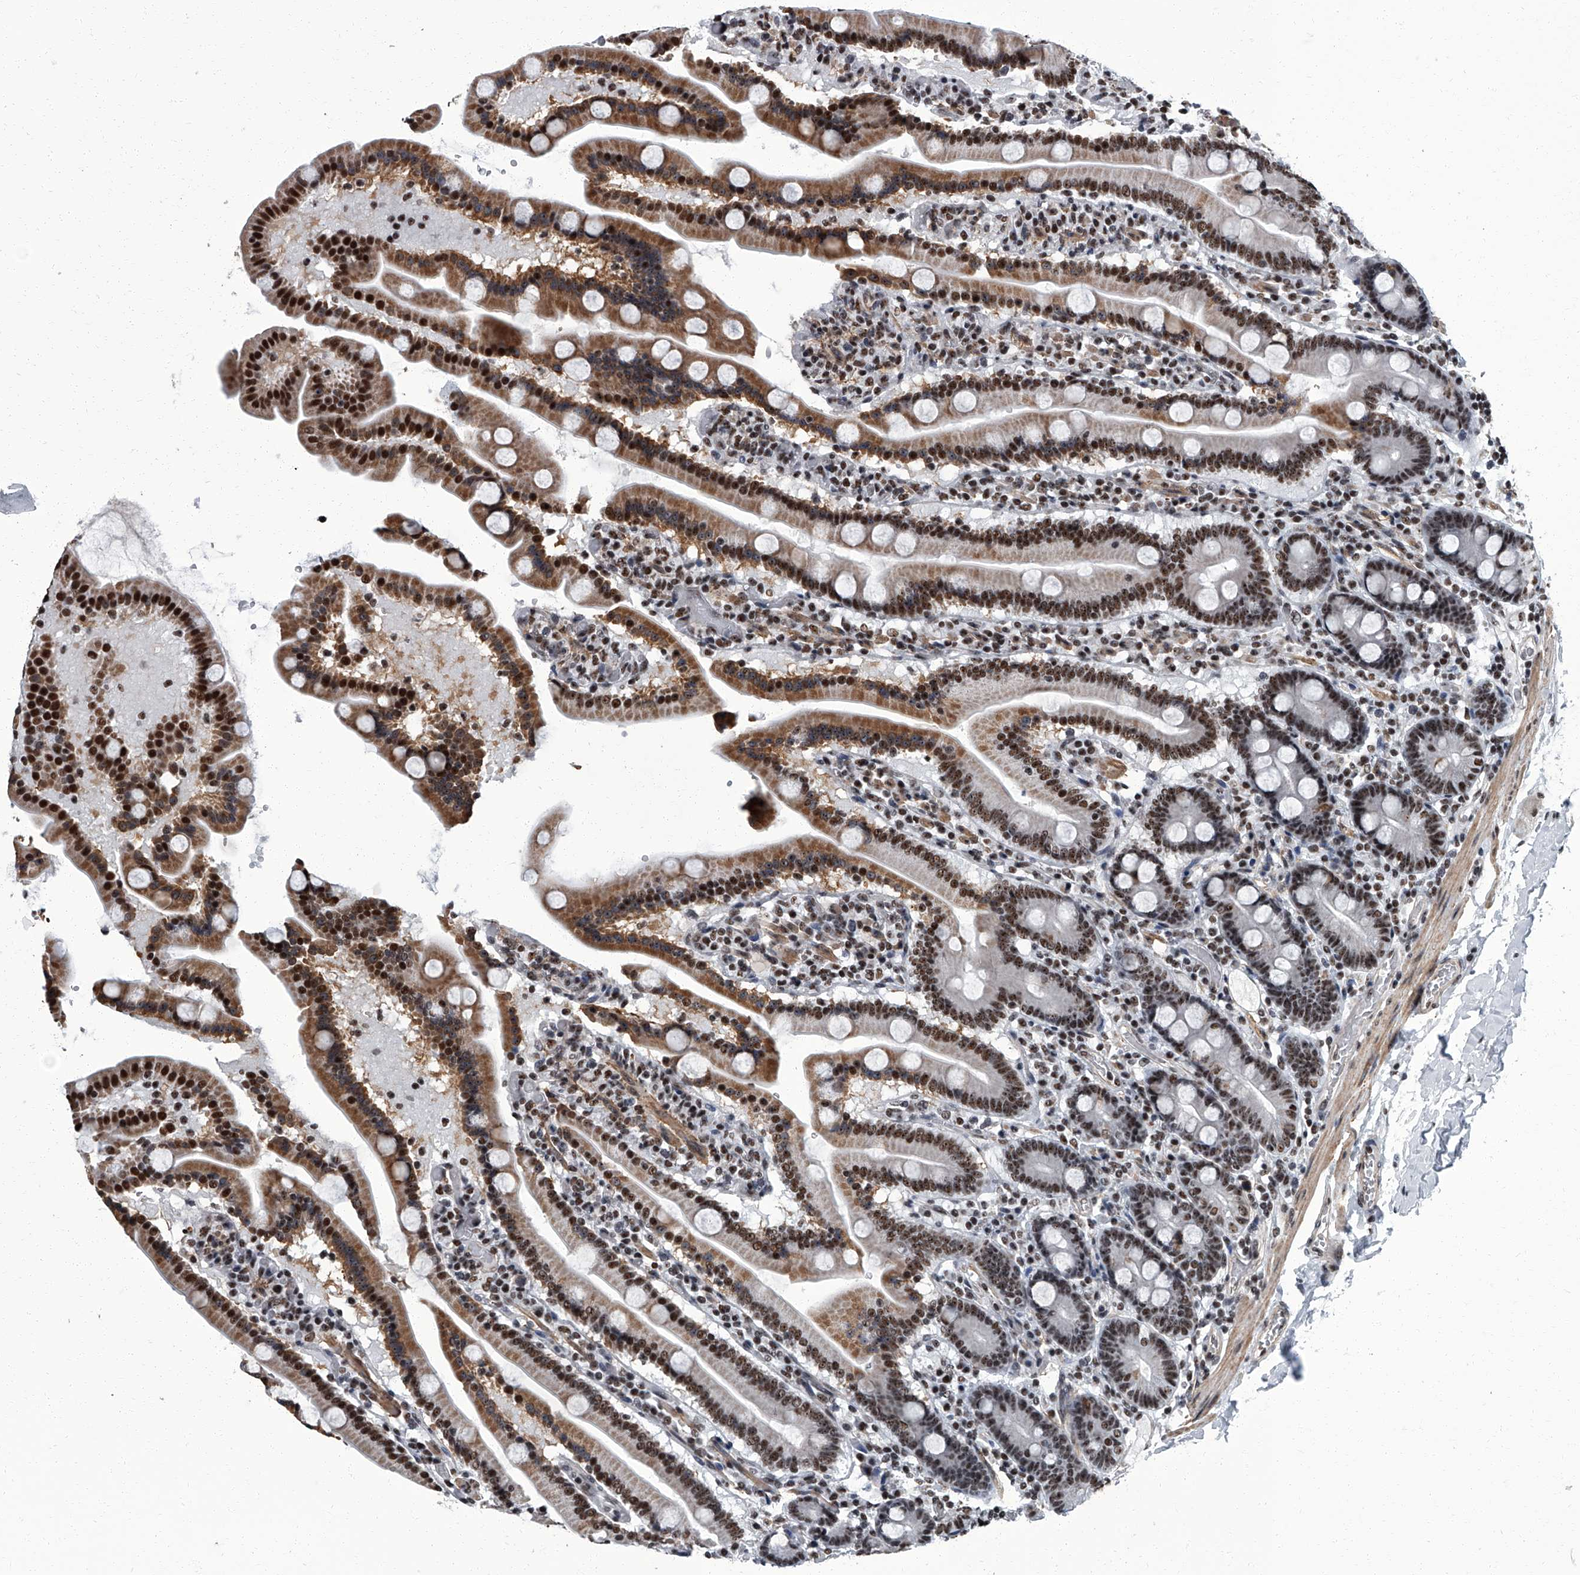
{"staining": {"intensity": "strong", "quantity": ">75%", "location": "cytoplasmic/membranous,nuclear"}, "tissue": "duodenum", "cell_type": "Glandular cells", "image_type": "normal", "snomed": [{"axis": "morphology", "description": "Normal tissue, NOS"}, {"axis": "topography", "description": "Duodenum"}], "caption": "Normal duodenum displays strong cytoplasmic/membranous,nuclear positivity in approximately >75% of glandular cells, visualized by immunohistochemistry.", "gene": "ZNF518B", "patient": {"sex": "male", "age": 55}}